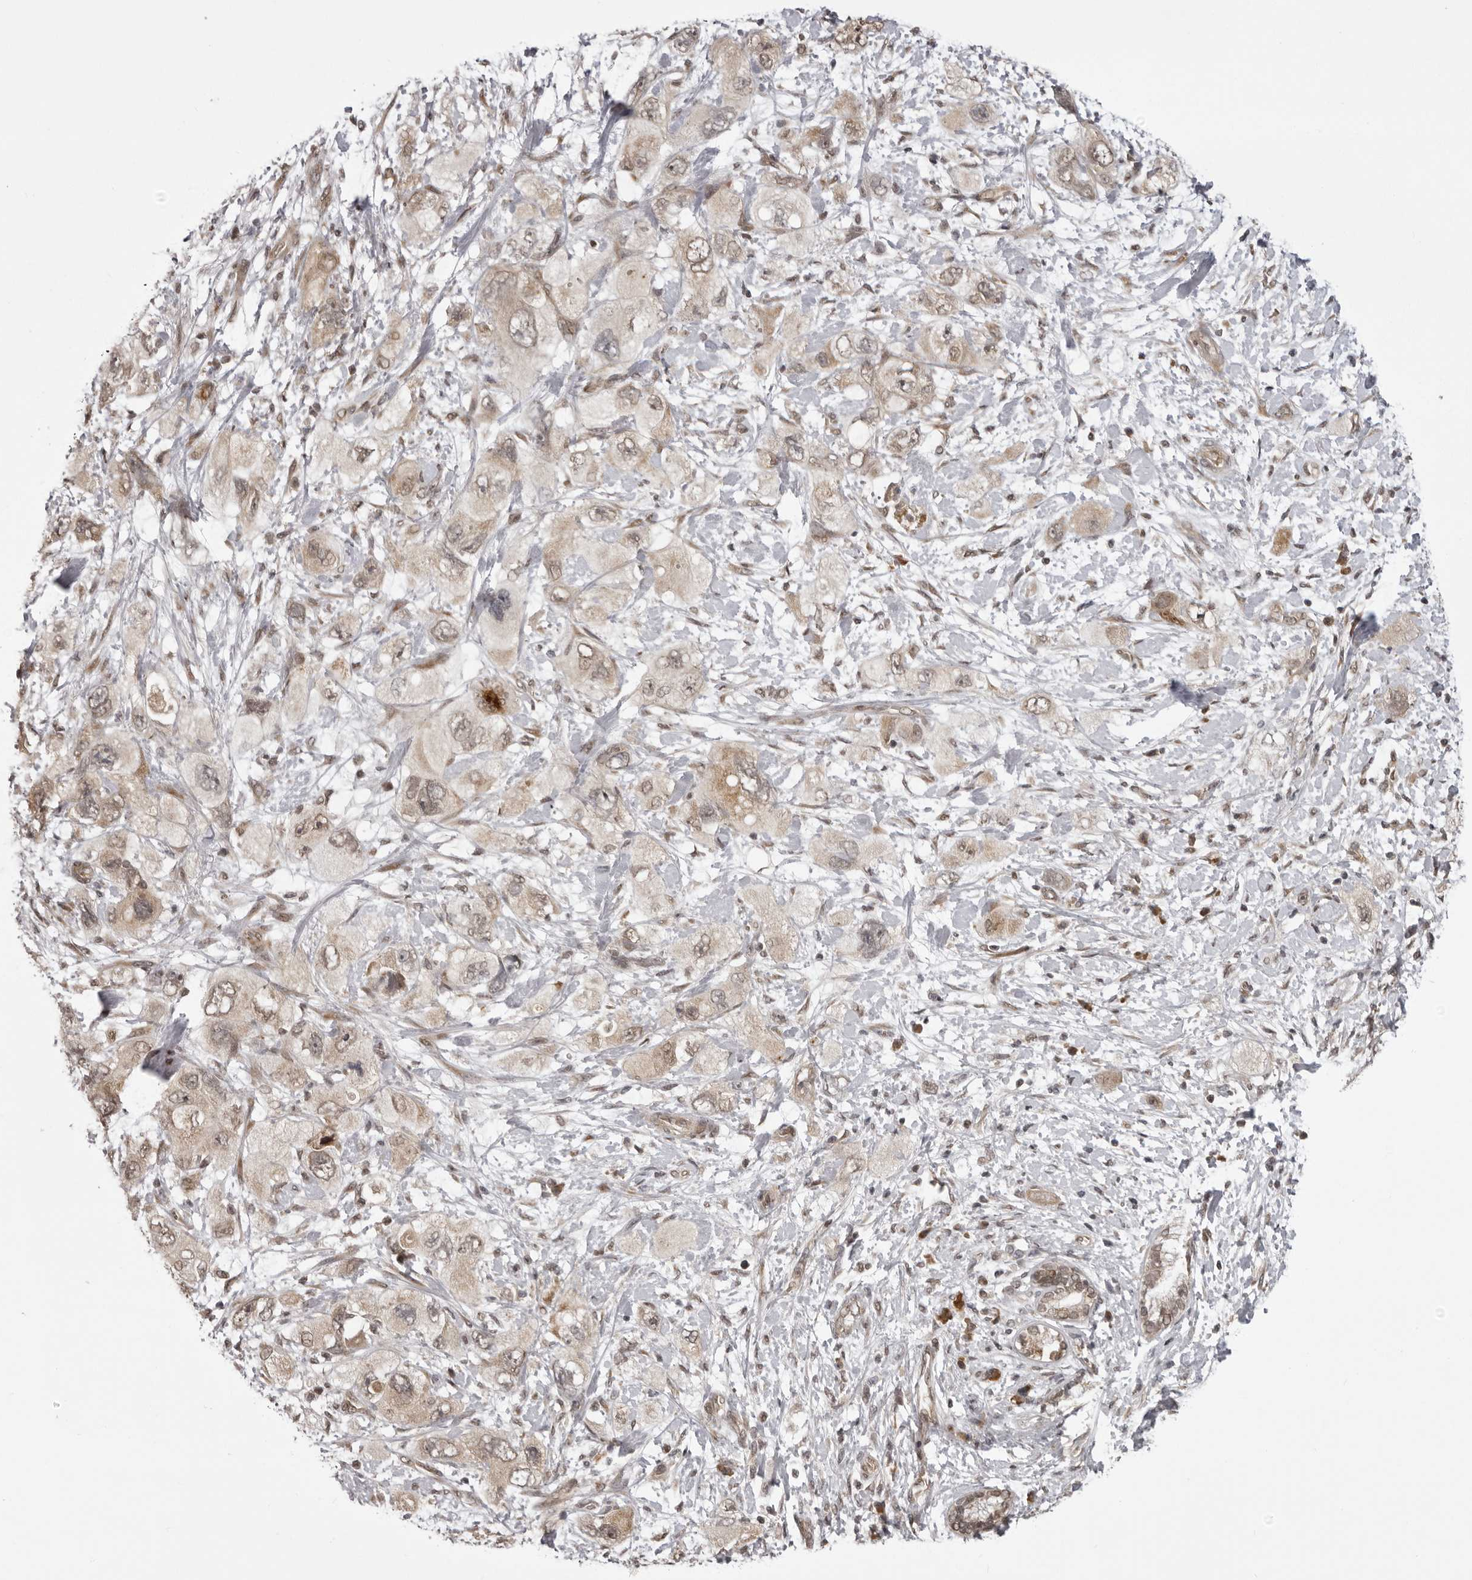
{"staining": {"intensity": "weak", "quantity": "25%-75%", "location": "cytoplasmic/membranous,nuclear"}, "tissue": "pancreatic cancer", "cell_type": "Tumor cells", "image_type": "cancer", "snomed": [{"axis": "morphology", "description": "Adenocarcinoma, NOS"}, {"axis": "topography", "description": "Pancreas"}], "caption": "Pancreatic cancer (adenocarcinoma) stained with immunohistochemistry displays weak cytoplasmic/membranous and nuclear staining in about 25%-75% of tumor cells.", "gene": "C1orf109", "patient": {"sex": "female", "age": 73}}